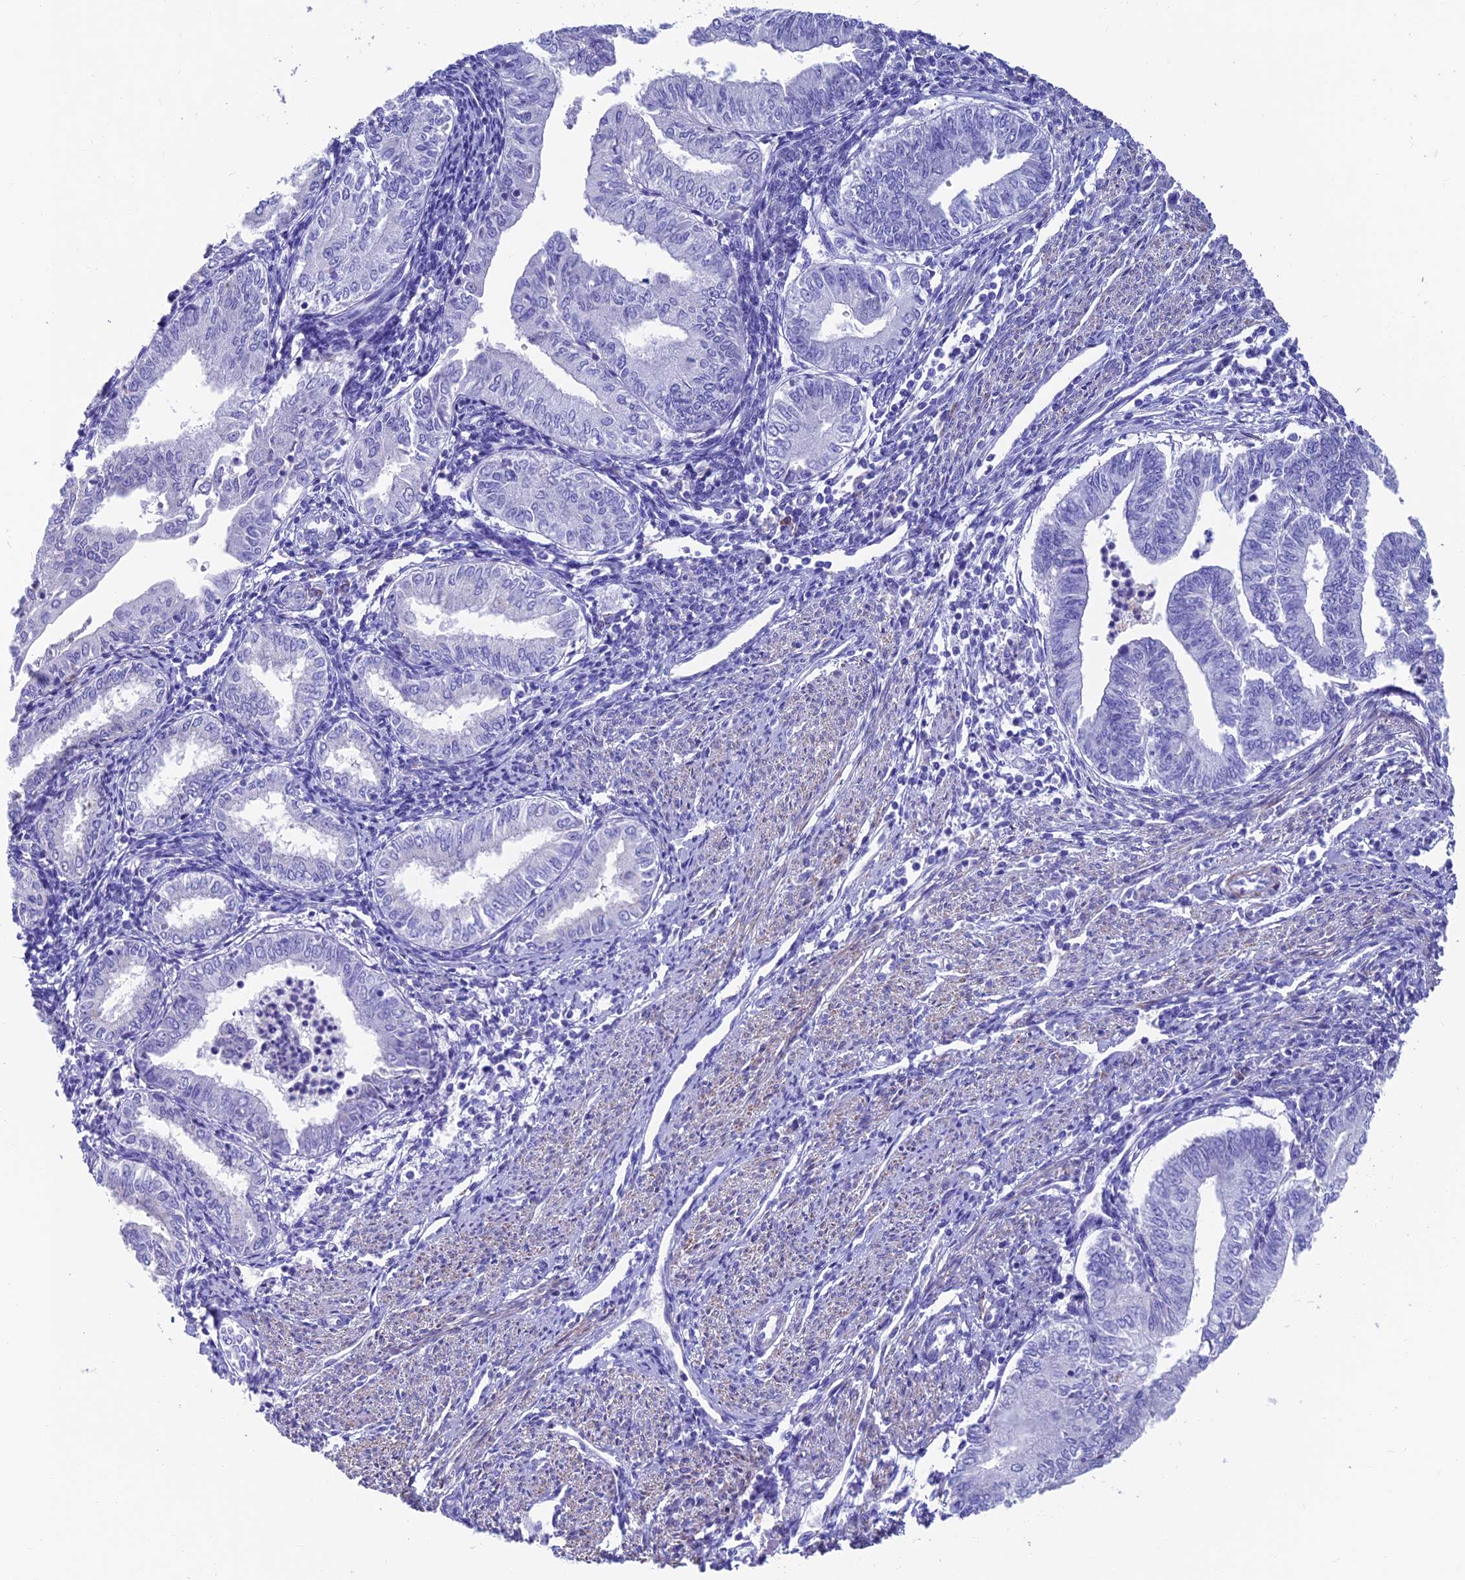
{"staining": {"intensity": "negative", "quantity": "none", "location": "none"}, "tissue": "endometrial cancer", "cell_type": "Tumor cells", "image_type": "cancer", "snomed": [{"axis": "morphology", "description": "Adenocarcinoma, NOS"}, {"axis": "topography", "description": "Endometrium"}], "caption": "Immunohistochemistry (IHC) of human adenocarcinoma (endometrial) exhibits no expression in tumor cells. (DAB IHC, high magnification).", "gene": "GNG11", "patient": {"sex": "female", "age": 66}}